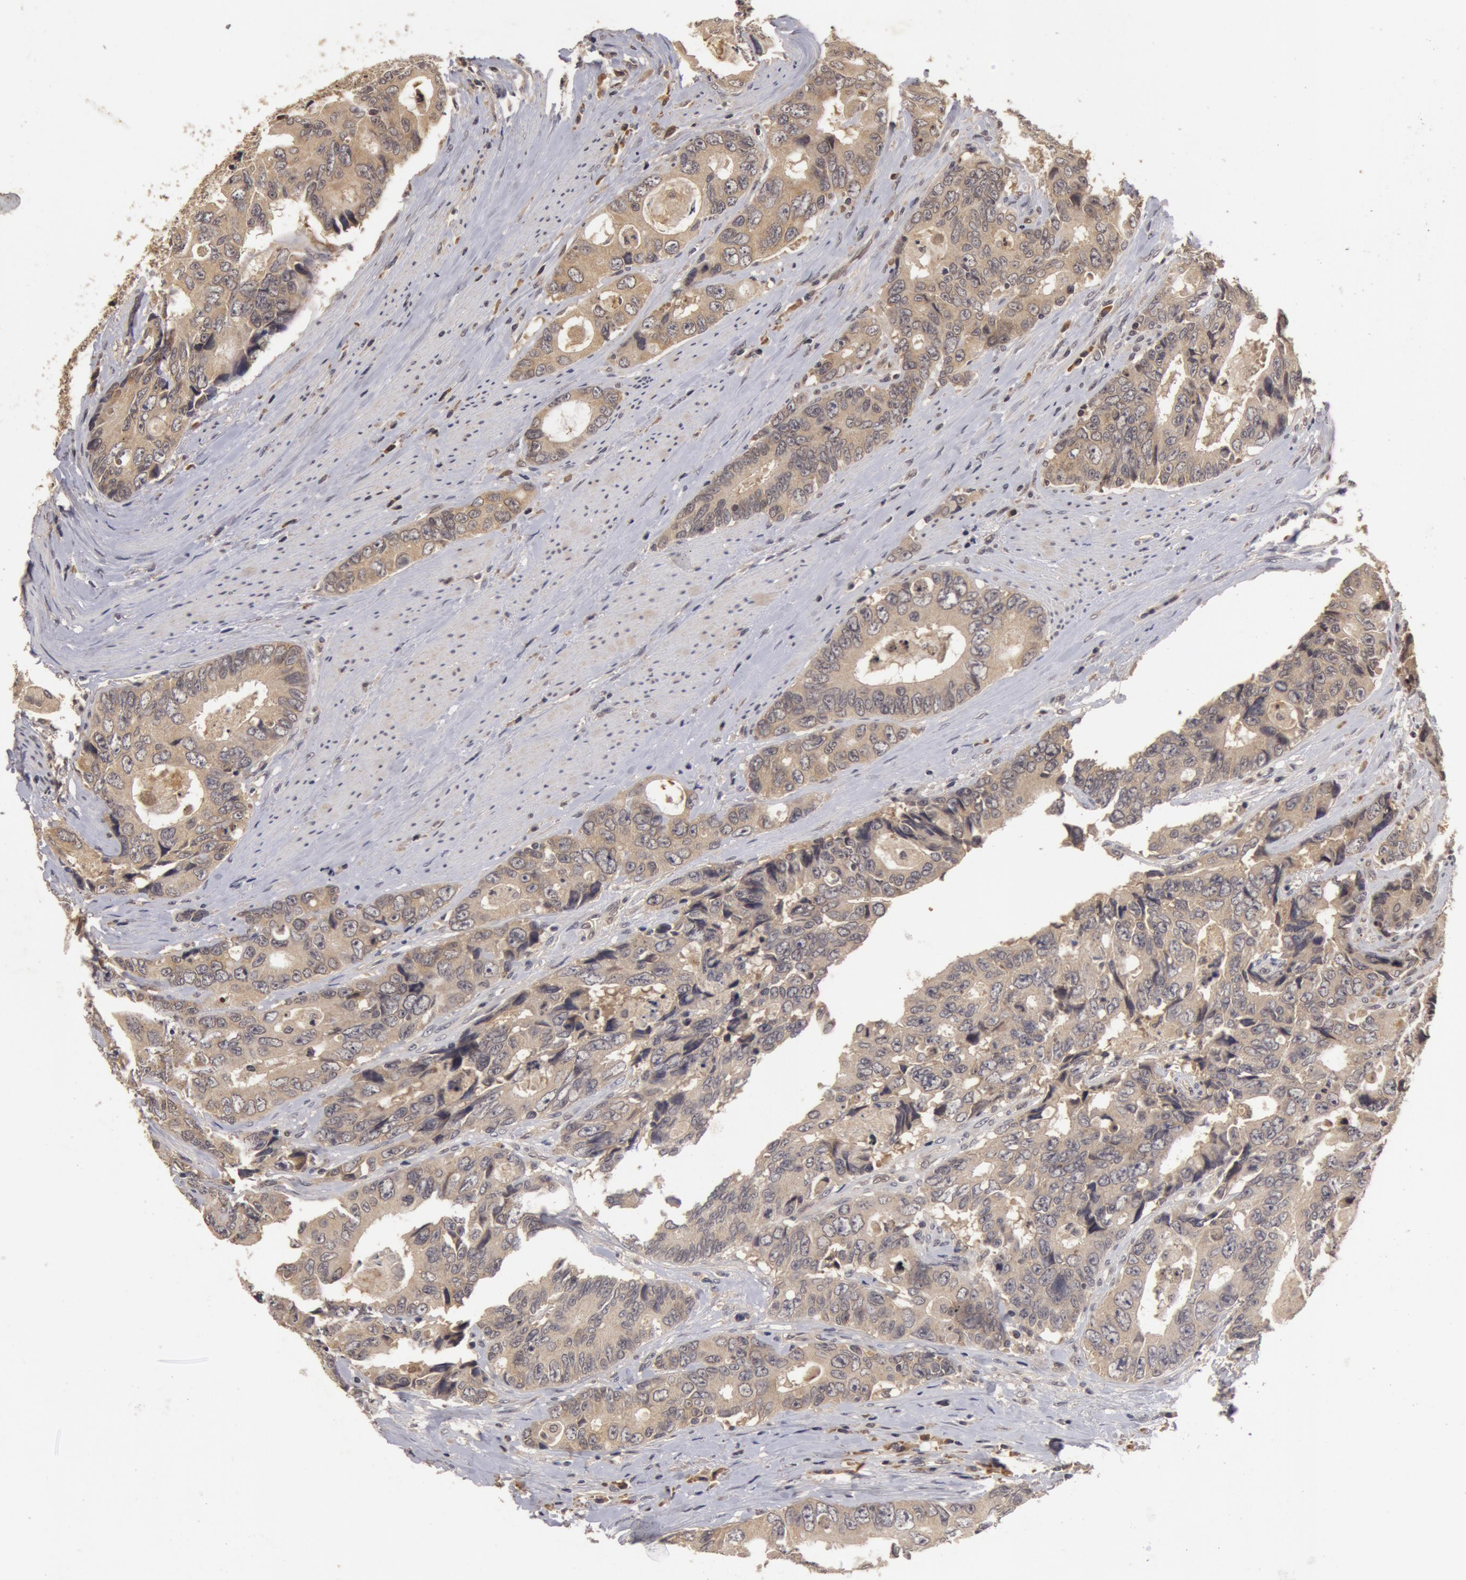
{"staining": {"intensity": "weak", "quantity": ">75%", "location": "cytoplasmic/membranous"}, "tissue": "colorectal cancer", "cell_type": "Tumor cells", "image_type": "cancer", "snomed": [{"axis": "morphology", "description": "Adenocarcinoma, NOS"}, {"axis": "topography", "description": "Rectum"}], "caption": "A brown stain shows weak cytoplasmic/membranous staining of a protein in colorectal adenocarcinoma tumor cells.", "gene": "BCHE", "patient": {"sex": "female", "age": 67}}